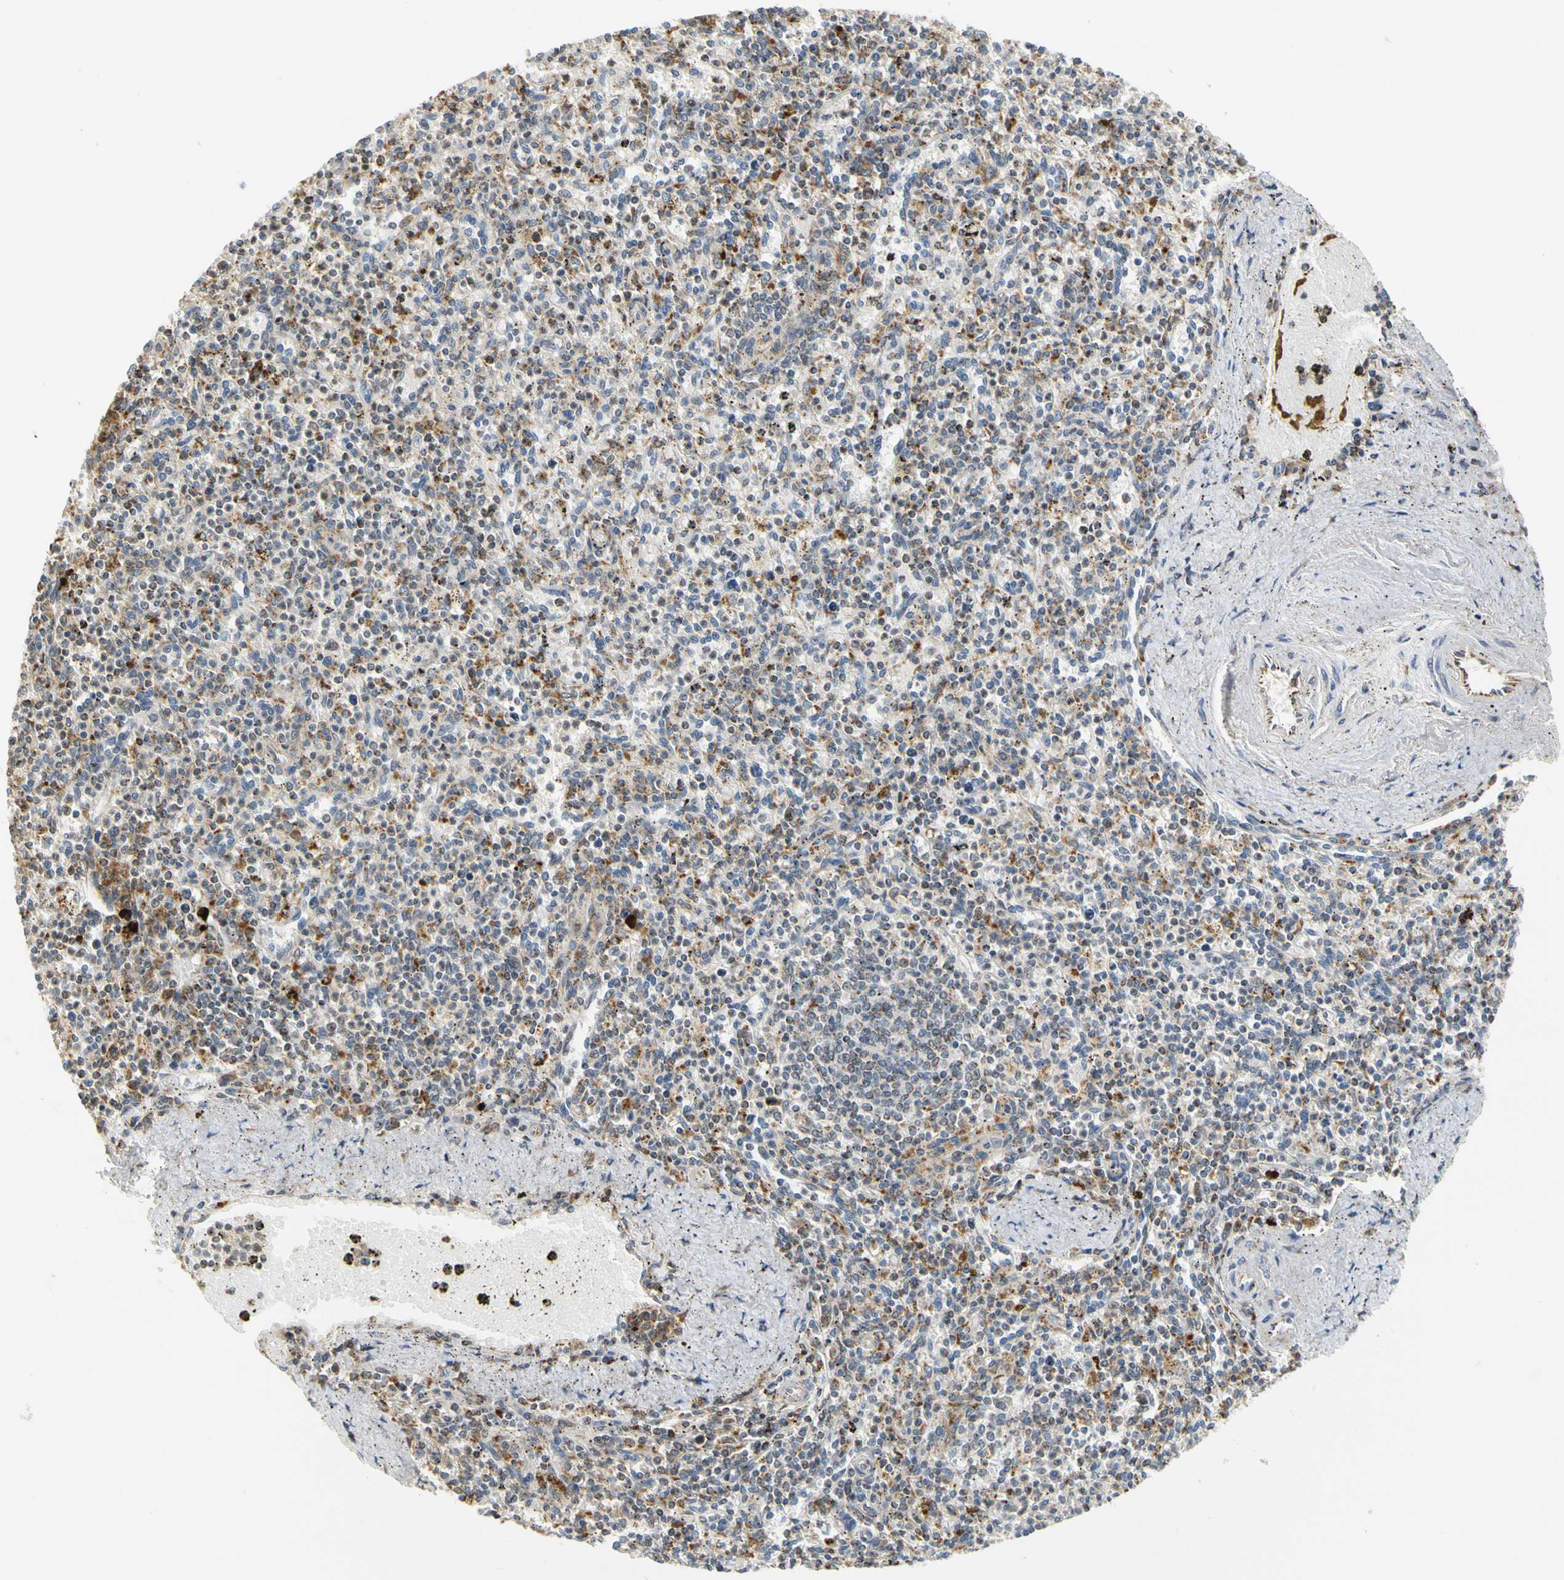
{"staining": {"intensity": "moderate", "quantity": "<25%", "location": "cytoplasmic/membranous"}, "tissue": "spleen", "cell_type": "Cells in red pulp", "image_type": "normal", "snomed": [{"axis": "morphology", "description": "Normal tissue, NOS"}, {"axis": "topography", "description": "Spleen"}], "caption": "Moderate cytoplasmic/membranous staining for a protein is seen in approximately <25% of cells in red pulp of normal spleen using immunohistochemistry.", "gene": "SFXN3", "patient": {"sex": "male", "age": 72}}